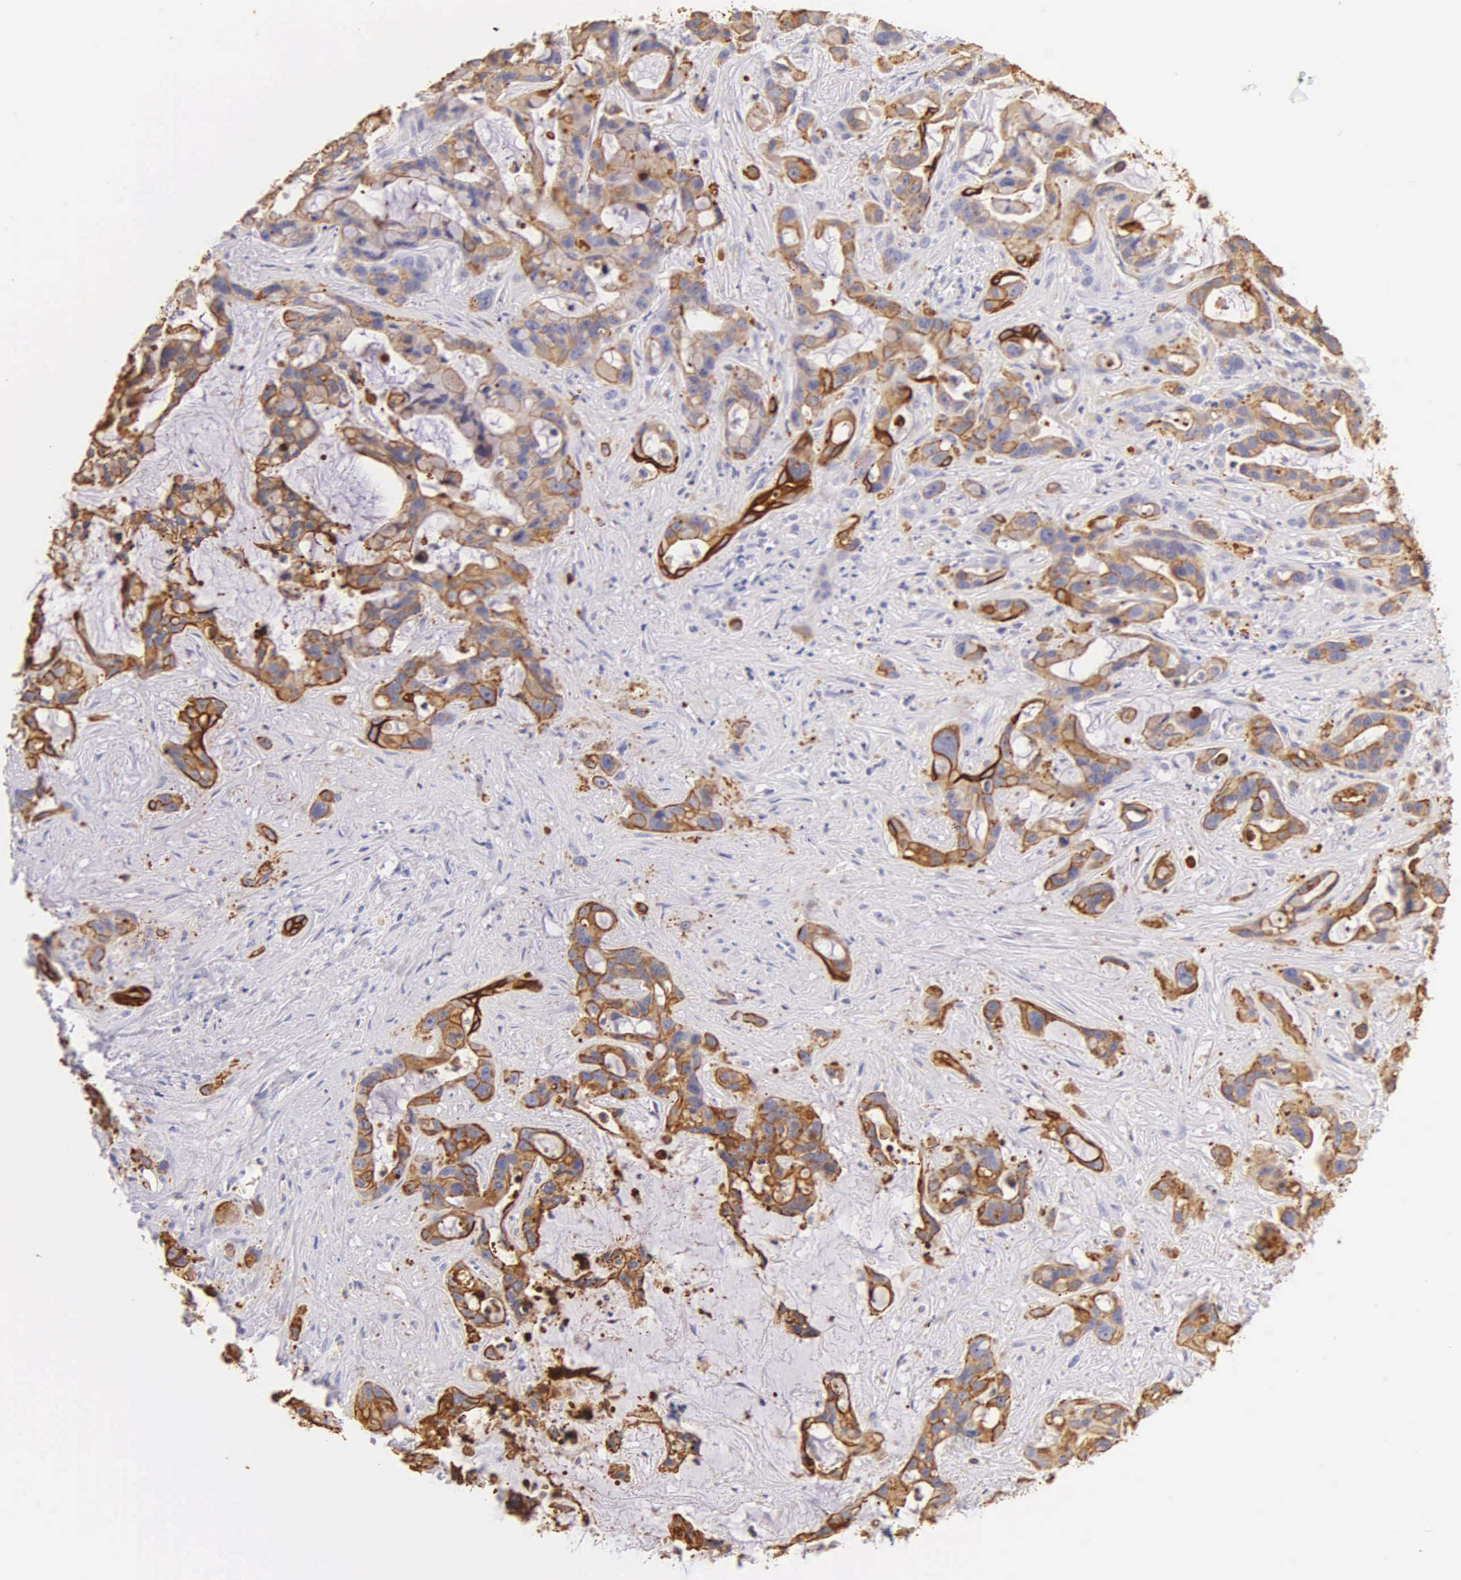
{"staining": {"intensity": "moderate", "quantity": ">75%", "location": "cytoplasmic/membranous"}, "tissue": "liver cancer", "cell_type": "Tumor cells", "image_type": "cancer", "snomed": [{"axis": "morphology", "description": "Cholangiocarcinoma"}, {"axis": "topography", "description": "Liver"}], "caption": "Moderate cytoplasmic/membranous protein staining is present in about >75% of tumor cells in cholangiocarcinoma (liver).", "gene": "KRT17", "patient": {"sex": "female", "age": 65}}